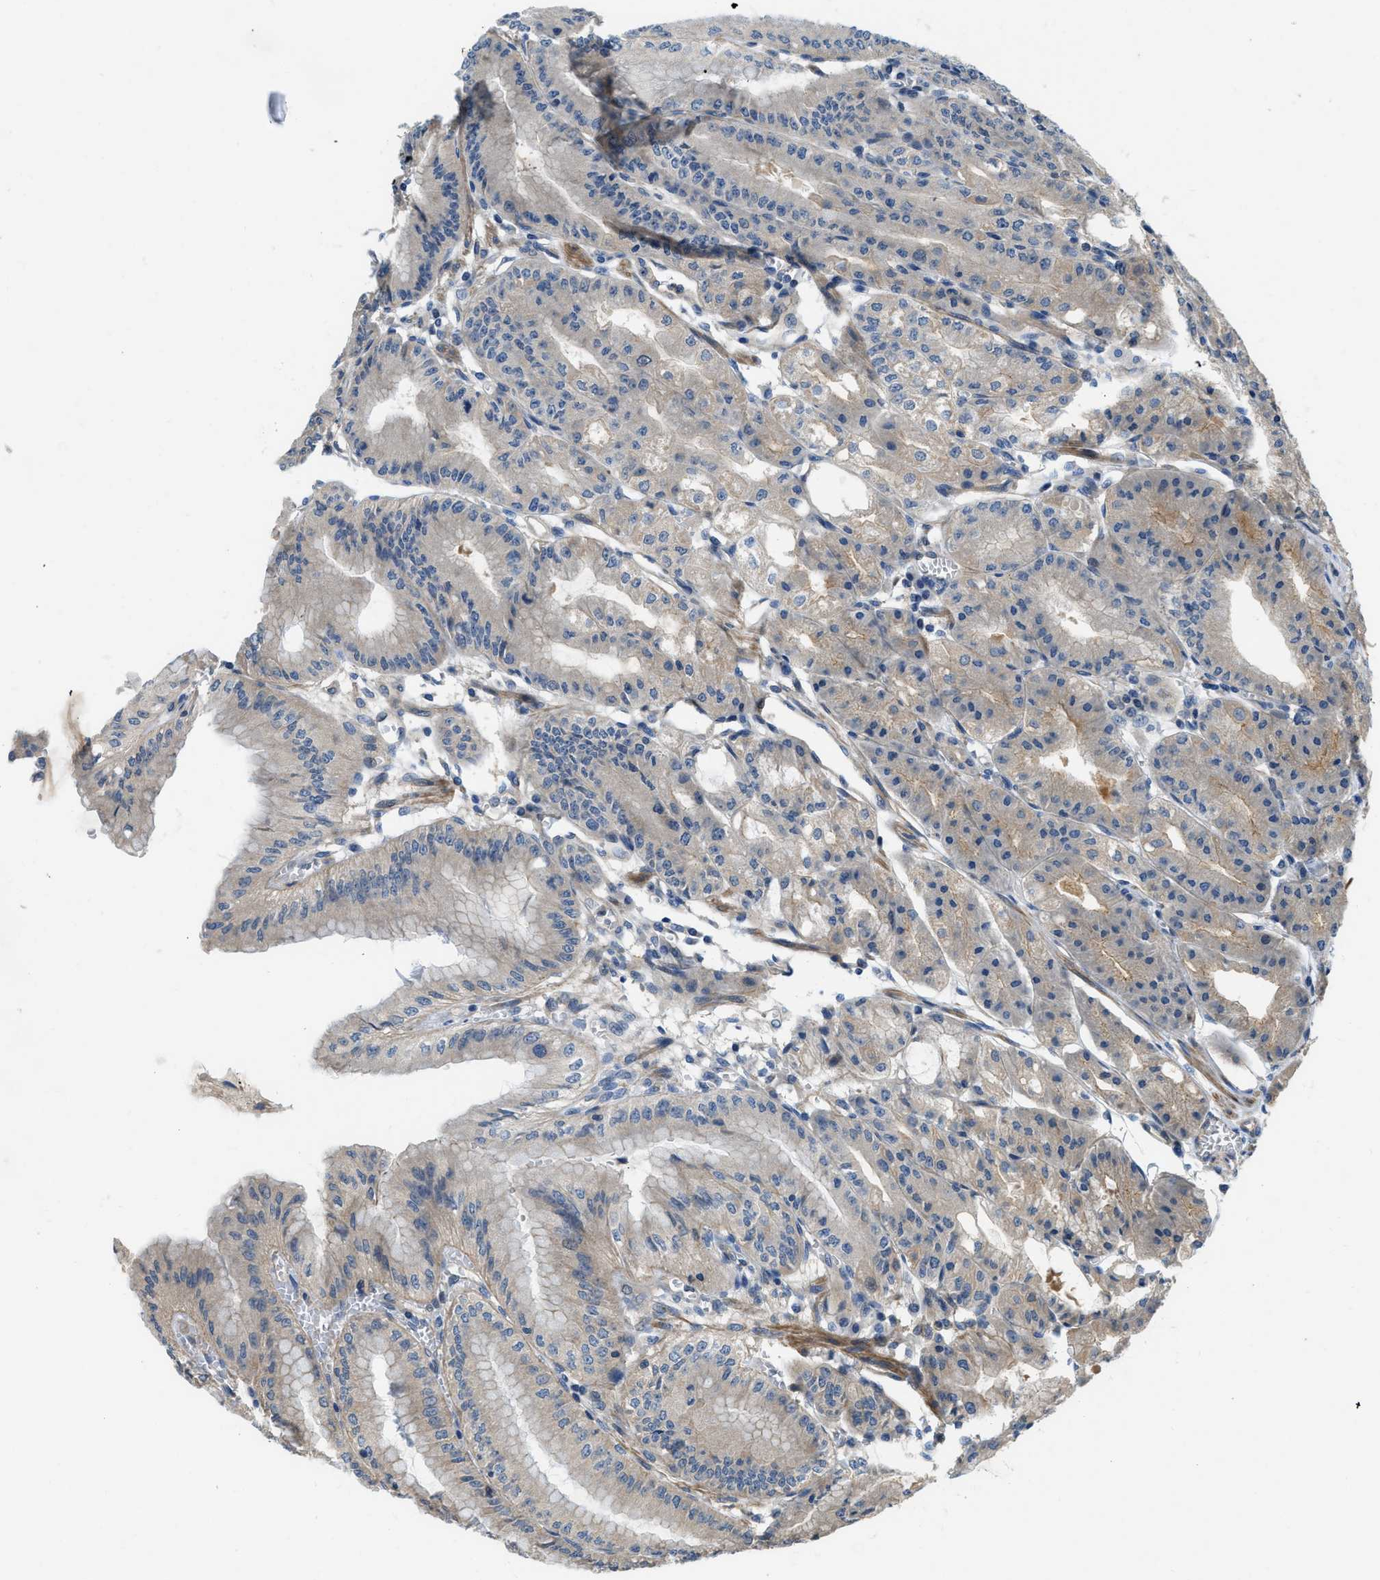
{"staining": {"intensity": "weak", "quantity": "25%-75%", "location": "cytoplasmic/membranous"}, "tissue": "stomach", "cell_type": "Glandular cells", "image_type": "normal", "snomed": [{"axis": "morphology", "description": "Normal tissue, NOS"}, {"axis": "topography", "description": "Stomach, lower"}], "caption": "Protein expression analysis of benign stomach demonstrates weak cytoplasmic/membranous positivity in about 25%-75% of glandular cells.", "gene": "GPR31", "patient": {"sex": "male", "age": 71}}